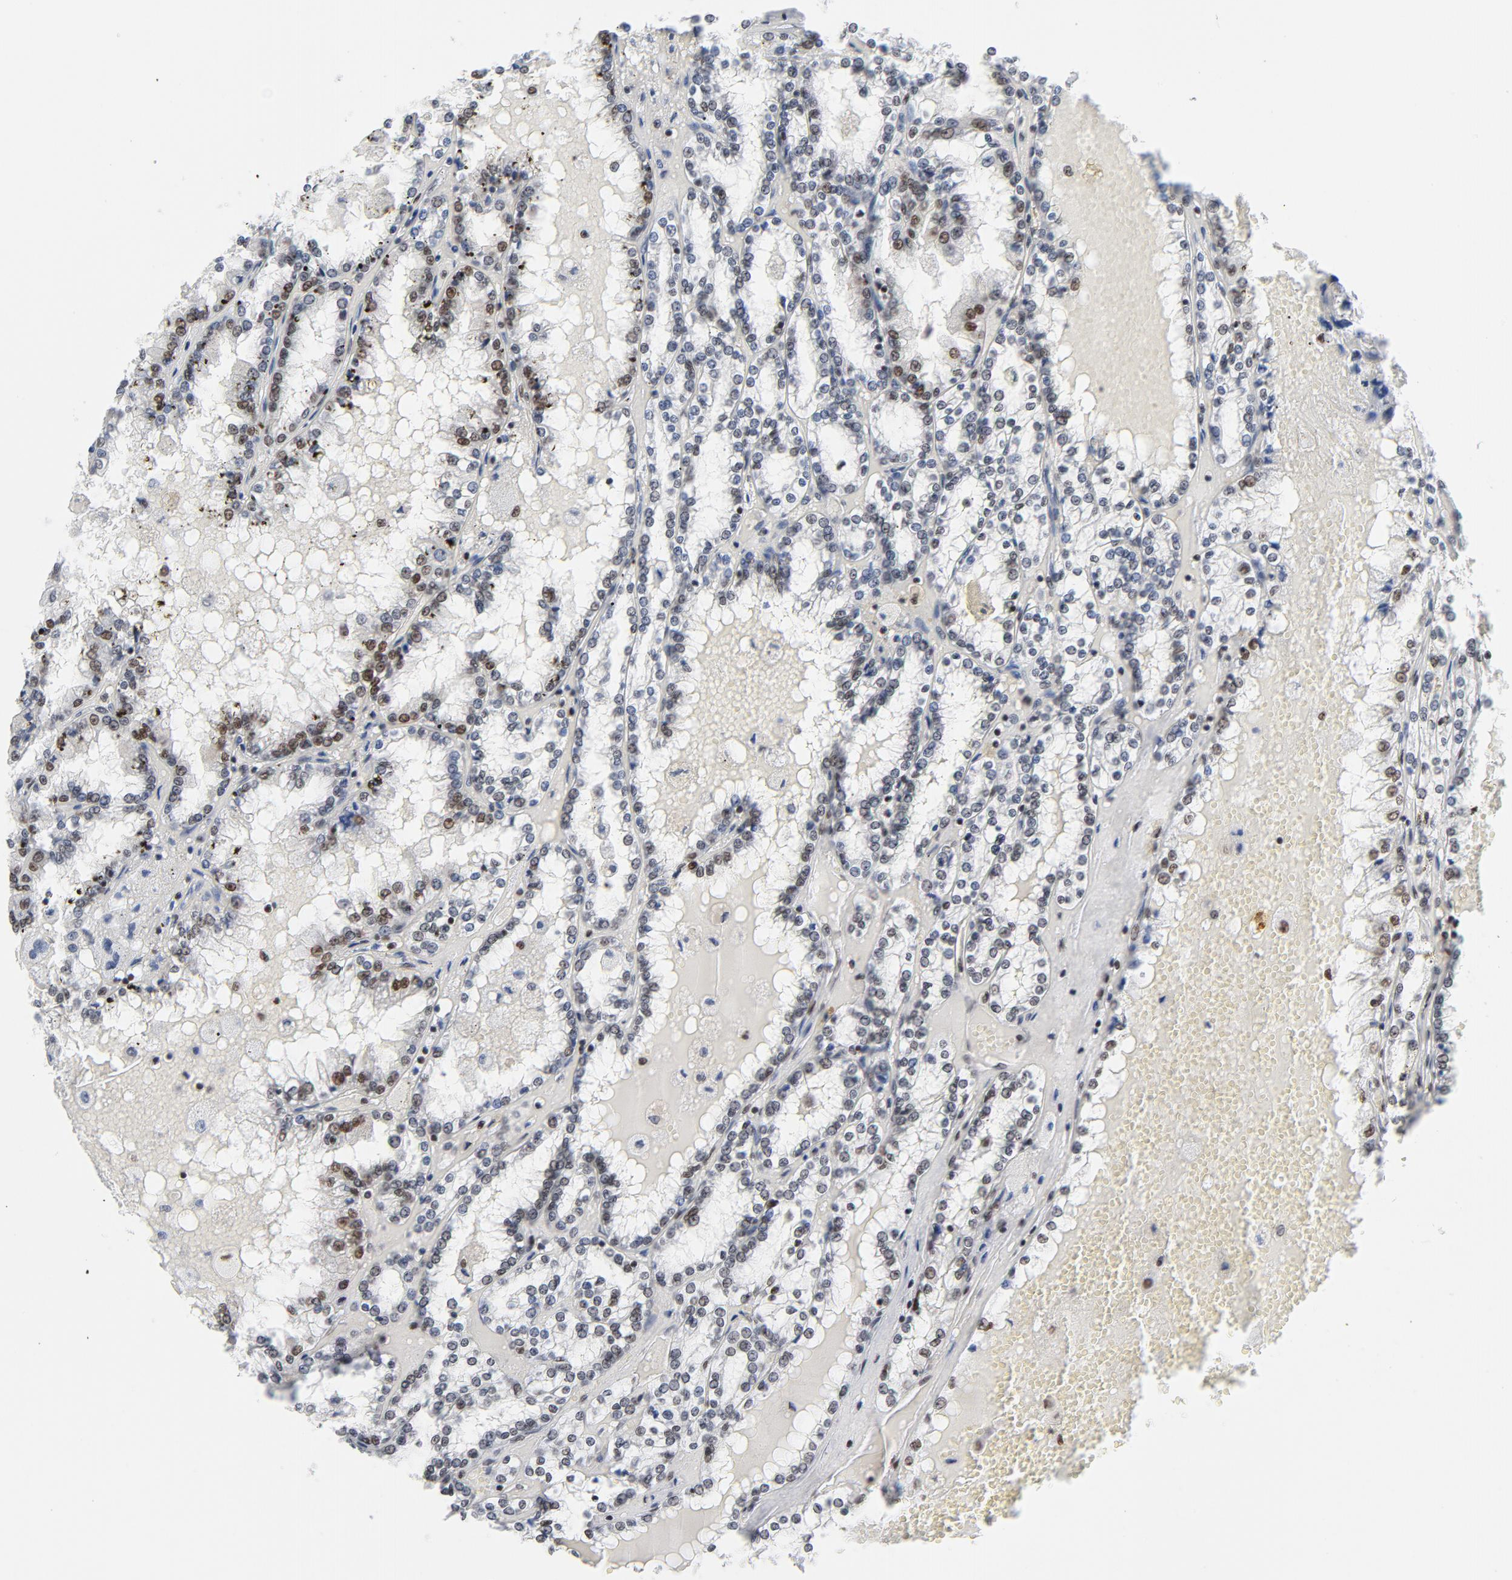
{"staining": {"intensity": "moderate", "quantity": "25%-75%", "location": "nuclear"}, "tissue": "renal cancer", "cell_type": "Tumor cells", "image_type": "cancer", "snomed": [{"axis": "morphology", "description": "Adenocarcinoma, NOS"}, {"axis": "topography", "description": "Kidney"}], "caption": "Moderate nuclear expression is present in about 25%-75% of tumor cells in renal cancer (adenocarcinoma).", "gene": "CSTF2", "patient": {"sex": "female", "age": 56}}